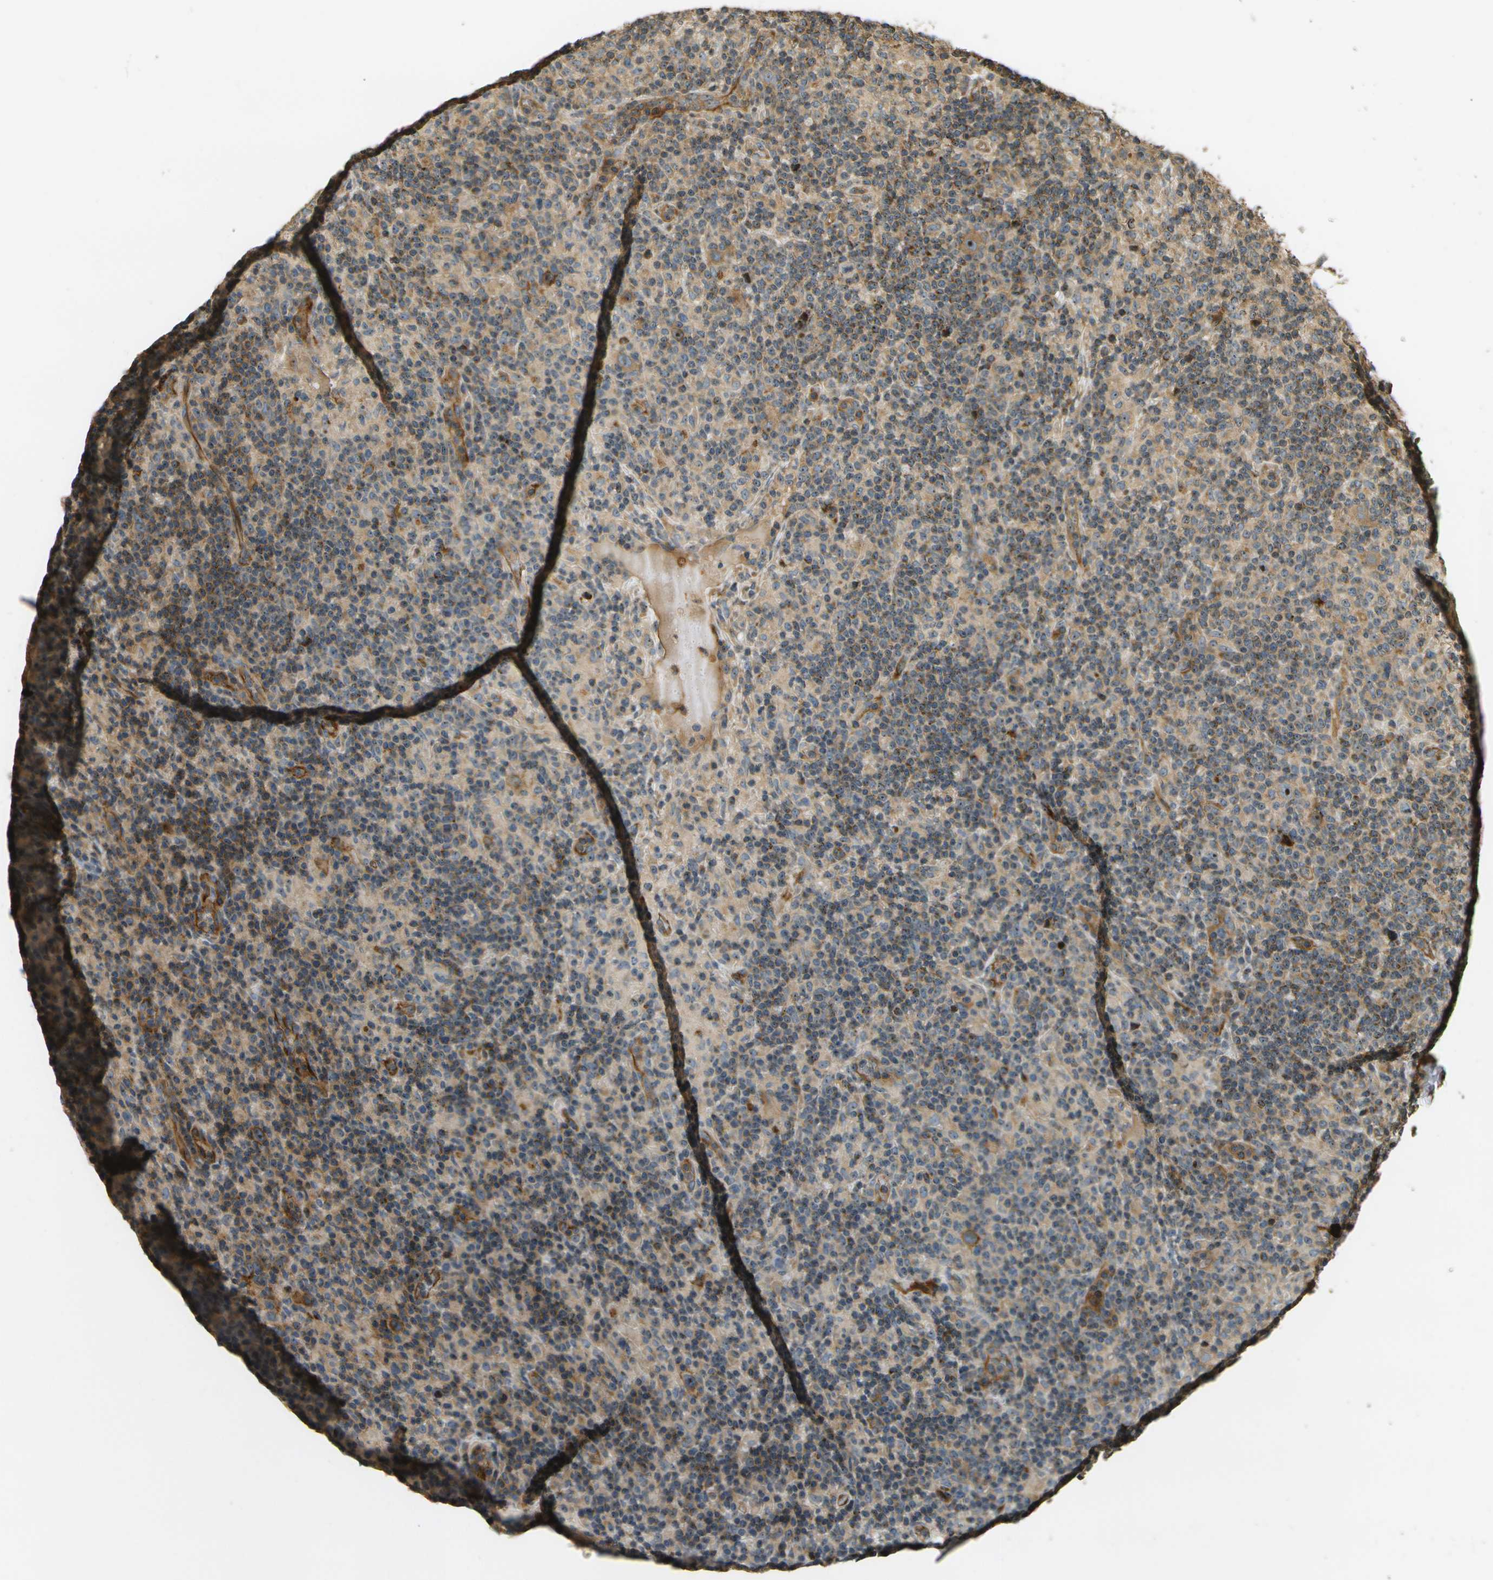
{"staining": {"intensity": "strong", "quantity": ">75%", "location": "cytoplasmic/membranous,nuclear"}, "tissue": "lymphoma", "cell_type": "Tumor cells", "image_type": "cancer", "snomed": [{"axis": "morphology", "description": "Hodgkin's disease, NOS"}, {"axis": "topography", "description": "Lymph node"}], "caption": "This is an image of immunohistochemistry (IHC) staining of Hodgkin's disease, which shows strong positivity in the cytoplasmic/membranous and nuclear of tumor cells.", "gene": "LRP12", "patient": {"sex": "male", "age": 70}}